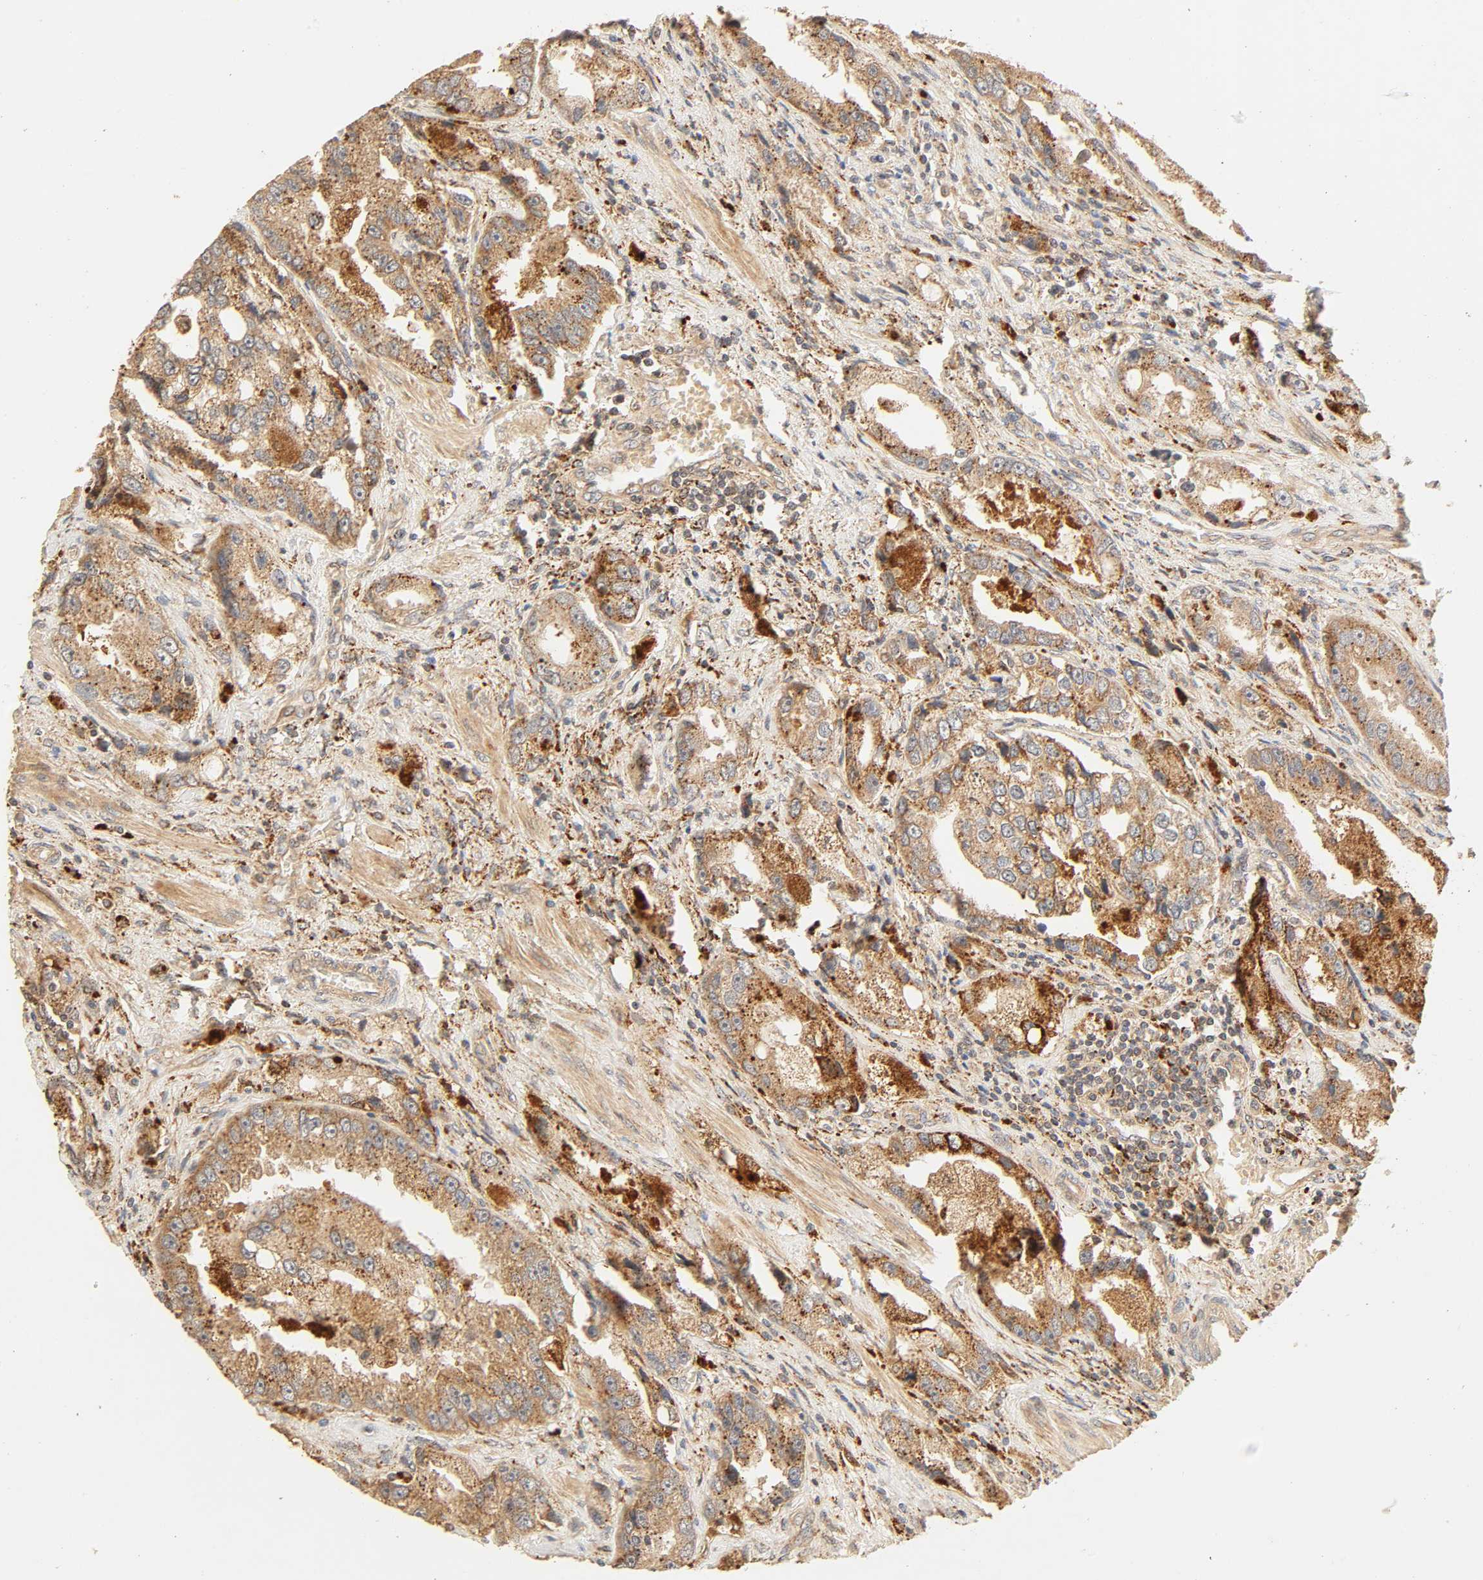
{"staining": {"intensity": "moderate", "quantity": ">75%", "location": "cytoplasmic/membranous"}, "tissue": "prostate cancer", "cell_type": "Tumor cells", "image_type": "cancer", "snomed": [{"axis": "morphology", "description": "Adenocarcinoma, High grade"}, {"axis": "topography", "description": "Prostate"}], "caption": "A medium amount of moderate cytoplasmic/membranous staining is present in about >75% of tumor cells in prostate adenocarcinoma (high-grade) tissue.", "gene": "MAPK6", "patient": {"sex": "male", "age": 63}}